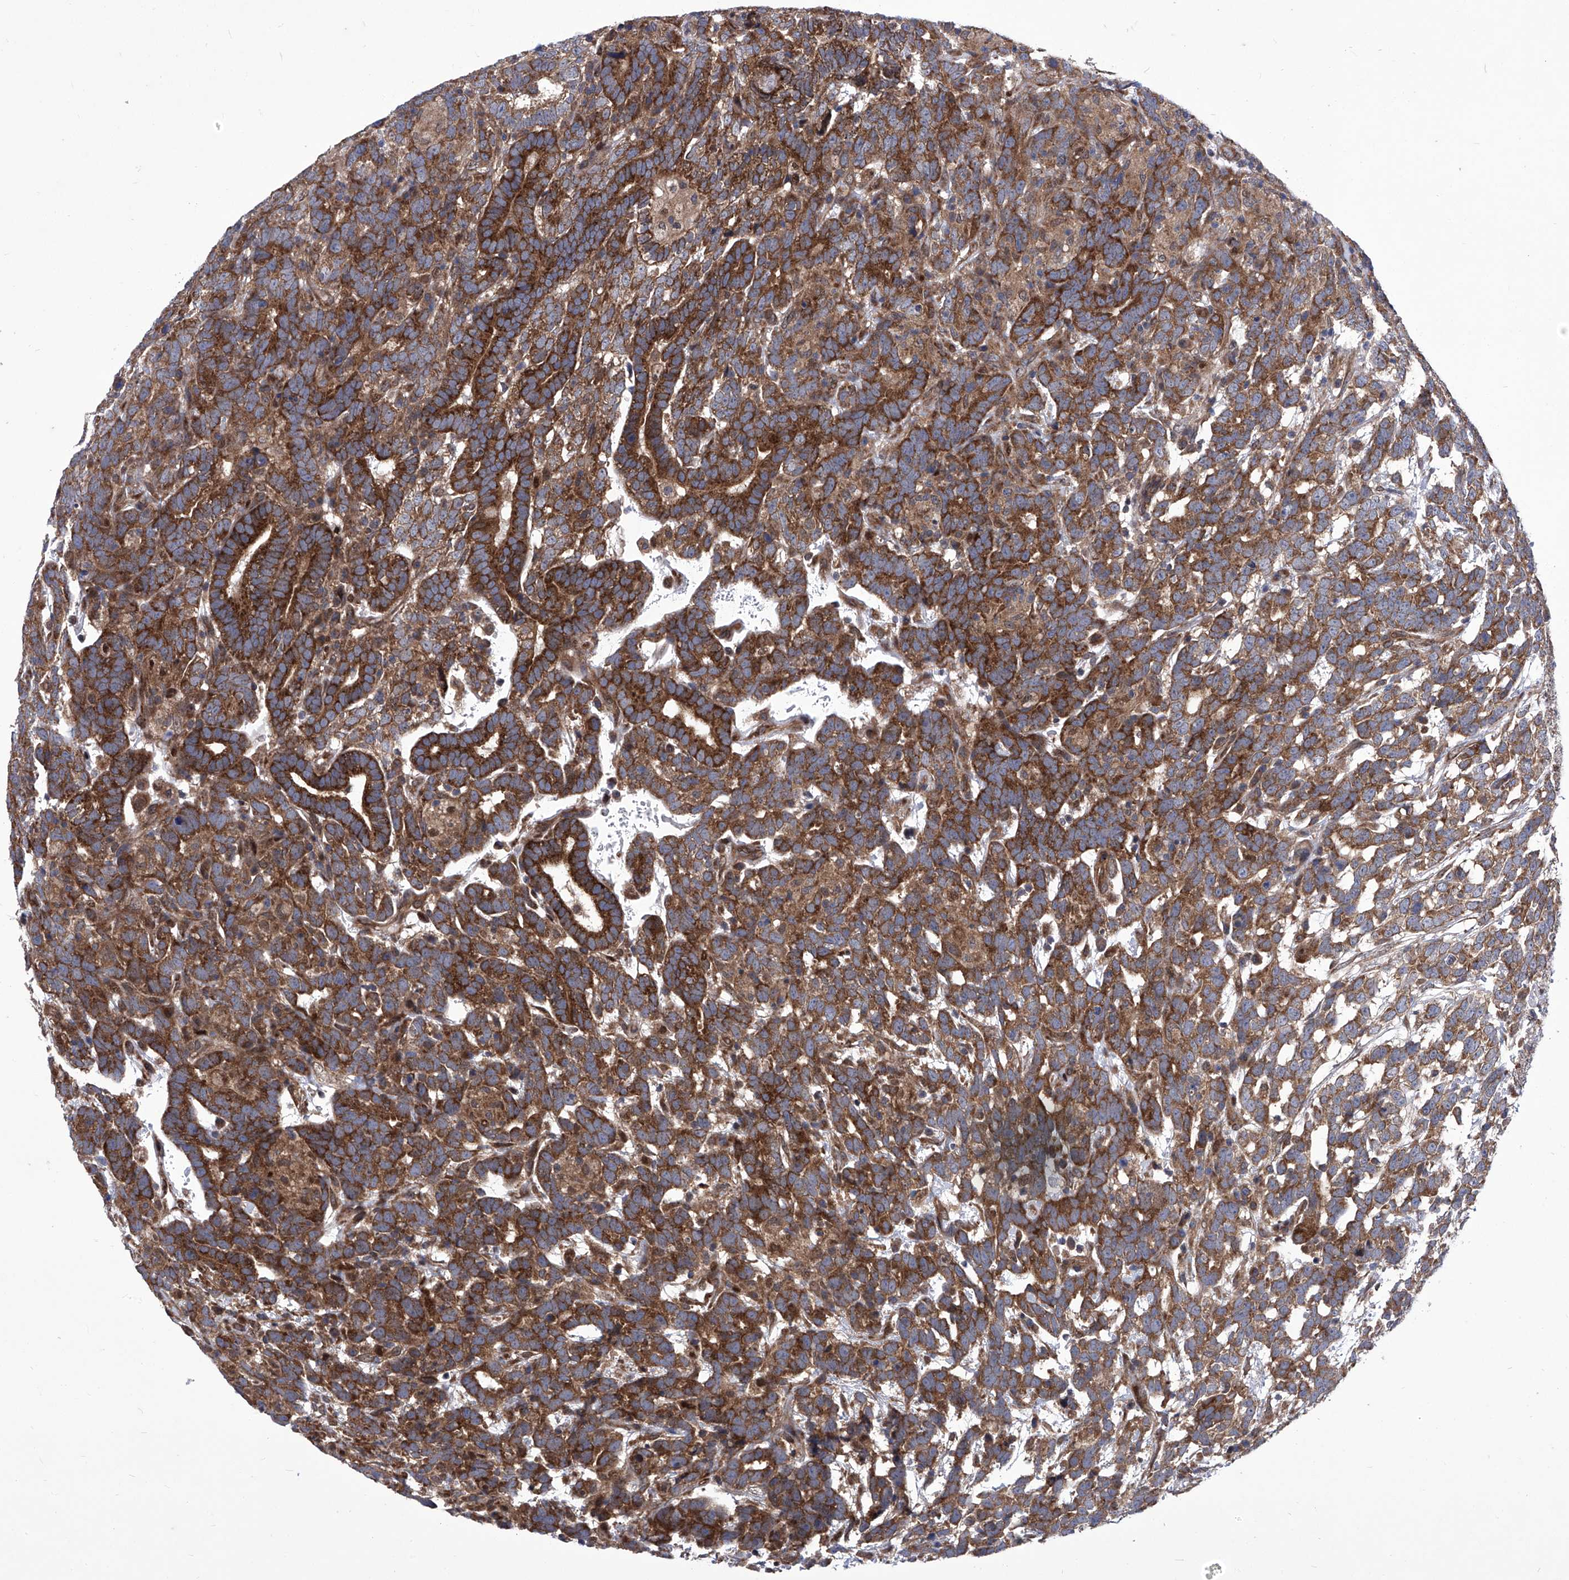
{"staining": {"intensity": "strong", "quantity": ">75%", "location": "cytoplasmic/membranous"}, "tissue": "testis cancer", "cell_type": "Tumor cells", "image_type": "cancer", "snomed": [{"axis": "morphology", "description": "Carcinoma, Embryonal, NOS"}, {"axis": "topography", "description": "Testis"}], "caption": "Immunohistochemistry of human embryonal carcinoma (testis) shows high levels of strong cytoplasmic/membranous positivity in about >75% of tumor cells.", "gene": "KTI12", "patient": {"sex": "male", "age": 26}}